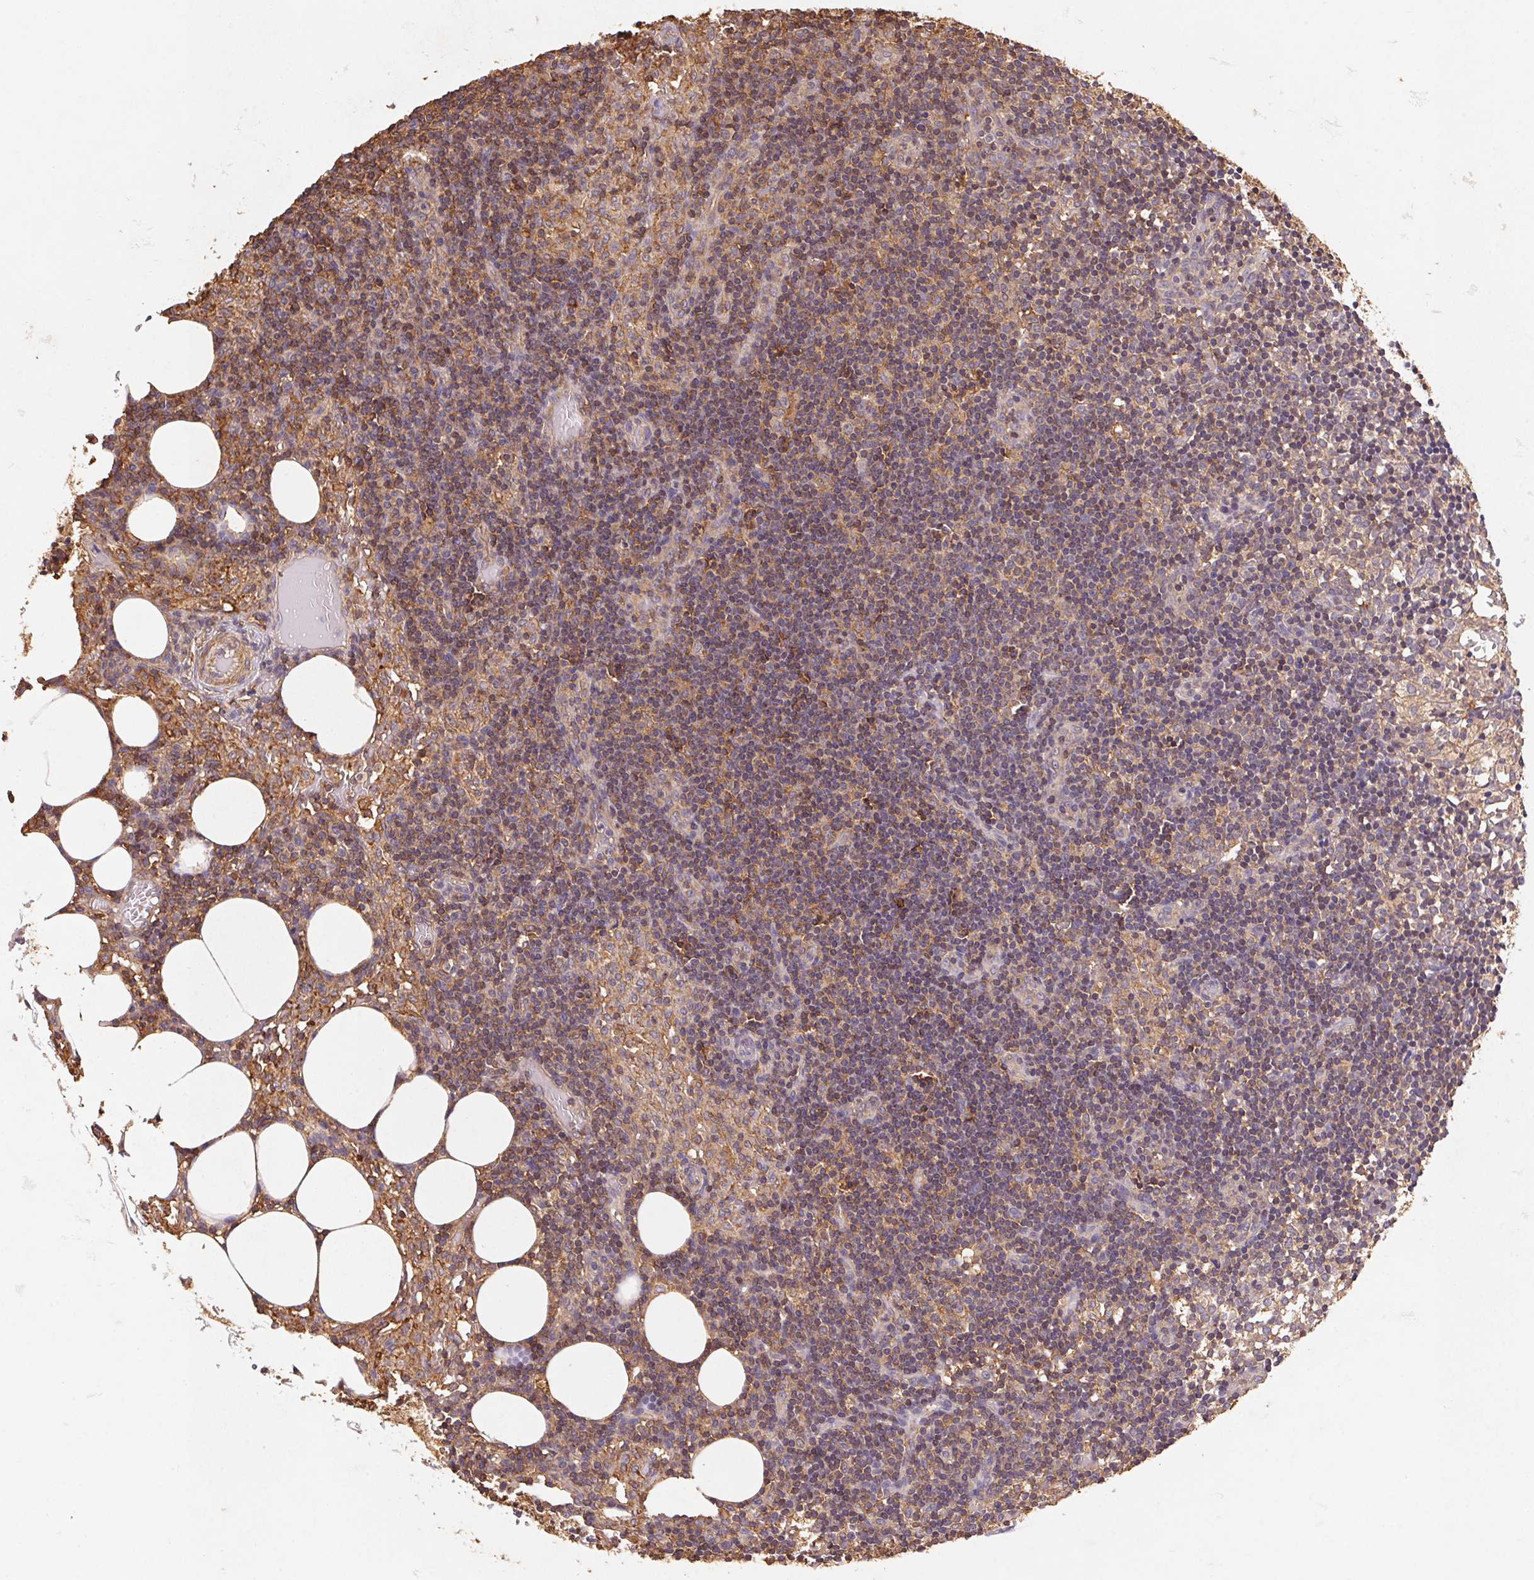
{"staining": {"intensity": "weak", "quantity": "25%-75%", "location": "cytoplasmic/membranous"}, "tissue": "lymph node", "cell_type": "Germinal center cells", "image_type": "normal", "snomed": [{"axis": "morphology", "description": "Normal tissue, NOS"}, {"axis": "topography", "description": "Lymph node"}], "caption": "Weak cytoplasmic/membranous staining for a protein is present in approximately 25%-75% of germinal center cells of benign lymph node using immunohistochemistry (IHC).", "gene": "ATG10", "patient": {"sex": "female", "age": 41}}